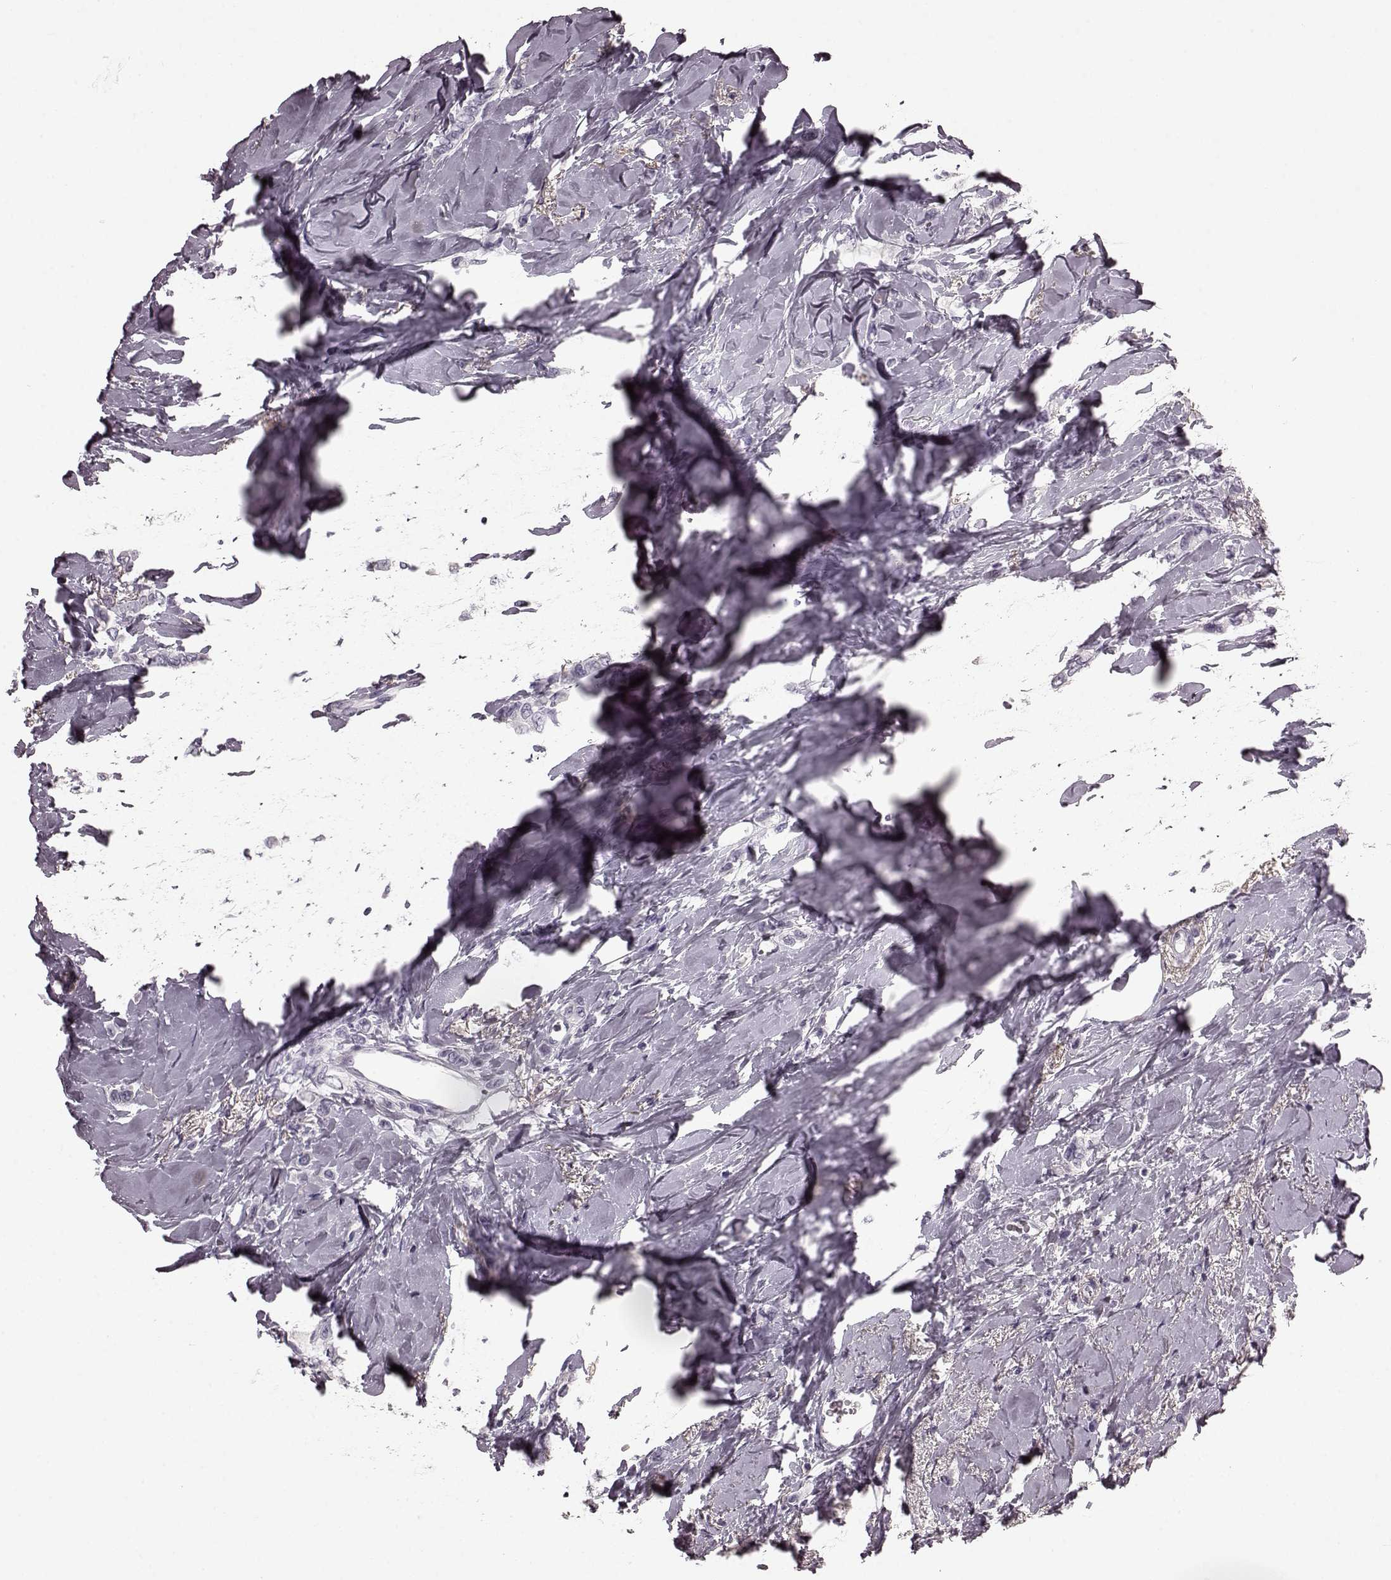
{"staining": {"intensity": "negative", "quantity": "none", "location": "none"}, "tissue": "breast cancer", "cell_type": "Tumor cells", "image_type": "cancer", "snomed": [{"axis": "morphology", "description": "Lobular carcinoma"}, {"axis": "topography", "description": "Breast"}], "caption": "An image of lobular carcinoma (breast) stained for a protein reveals no brown staining in tumor cells.", "gene": "CST7", "patient": {"sex": "female", "age": 66}}